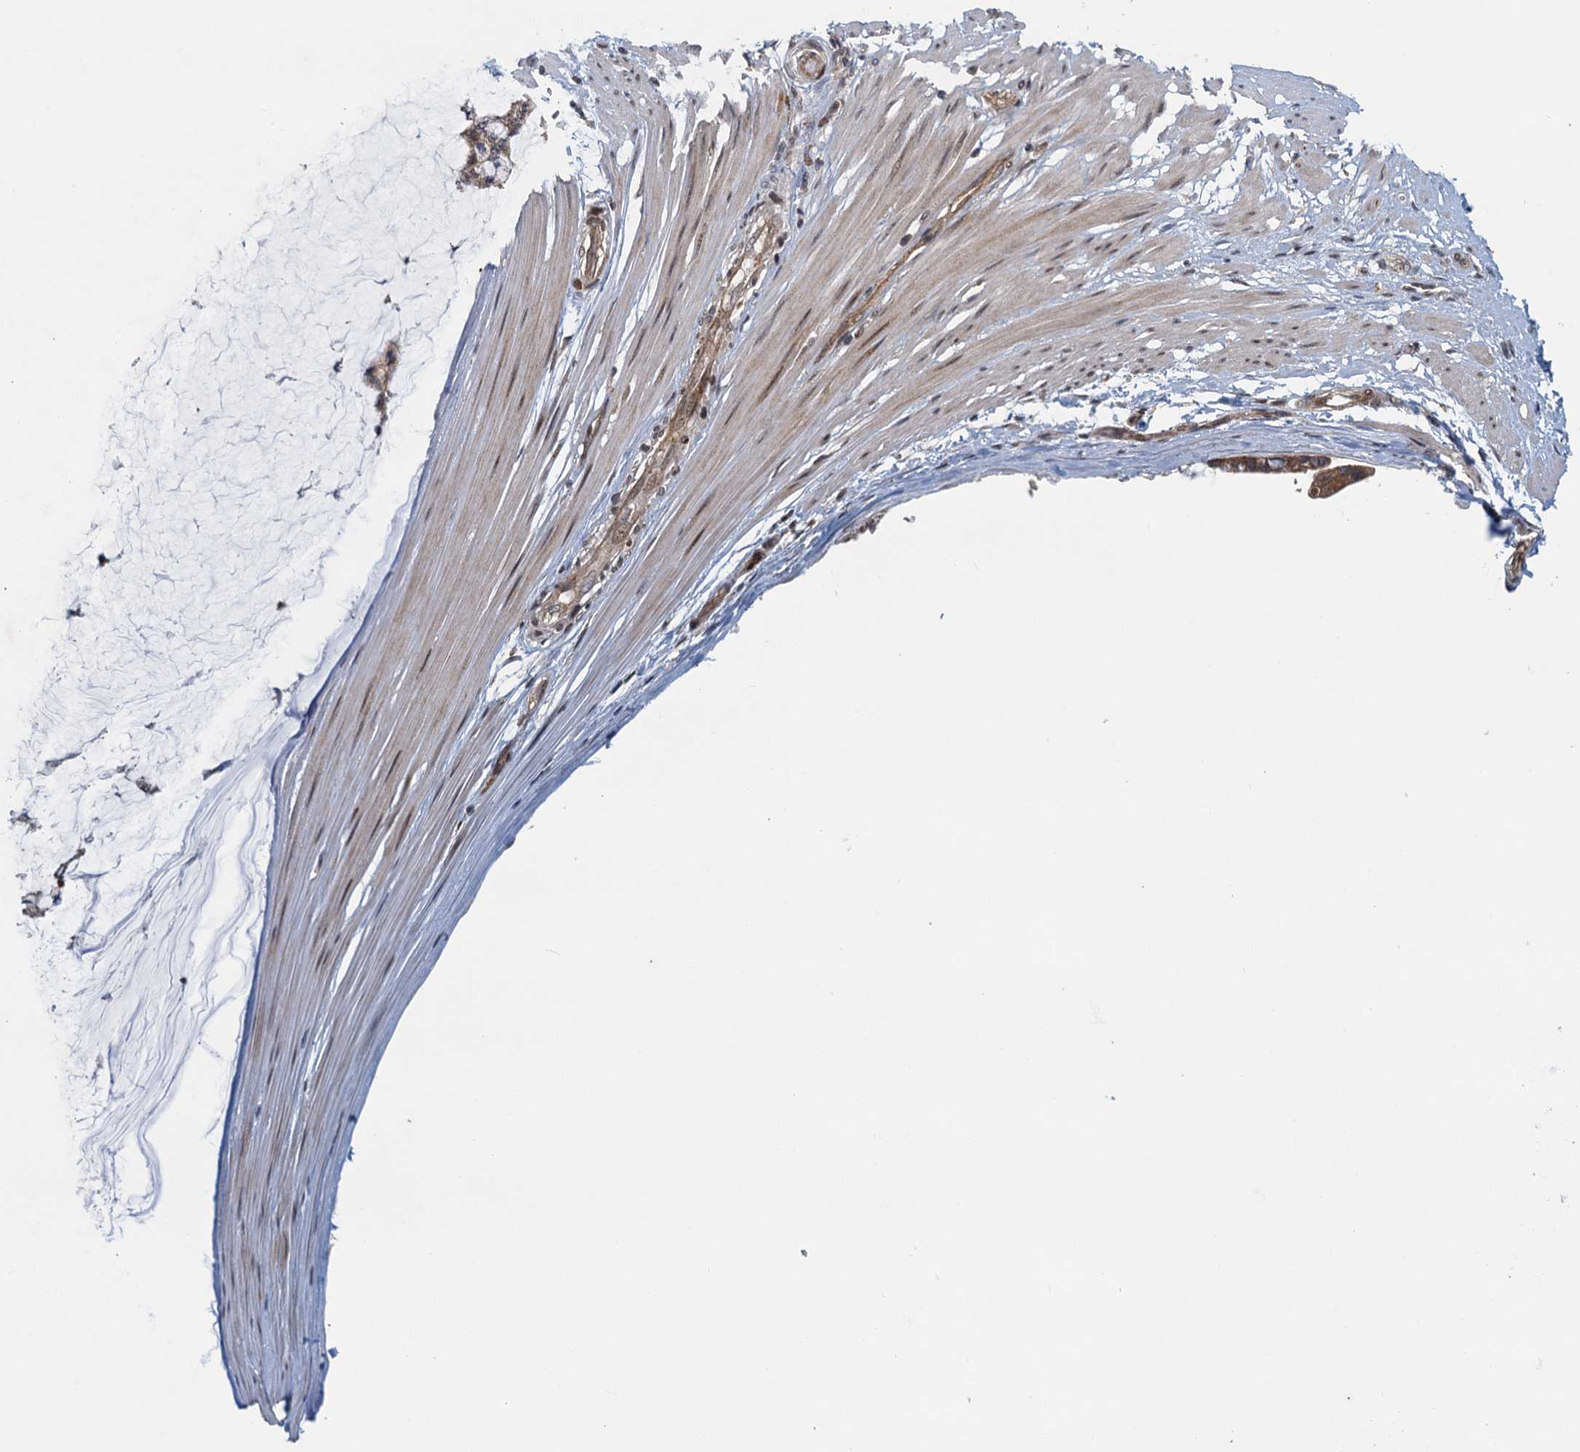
{"staining": {"intensity": "moderate", "quantity": ">75%", "location": "cytoplasmic/membranous"}, "tissue": "ovarian cancer", "cell_type": "Tumor cells", "image_type": "cancer", "snomed": [{"axis": "morphology", "description": "Cystadenocarcinoma, mucinous, NOS"}, {"axis": "topography", "description": "Ovary"}], "caption": "Moderate cytoplasmic/membranous staining for a protein is seen in about >75% of tumor cells of ovarian cancer using immunohistochemistry.", "gene": "NLRP10", "patient": {"sex": "female", "age": 39}}